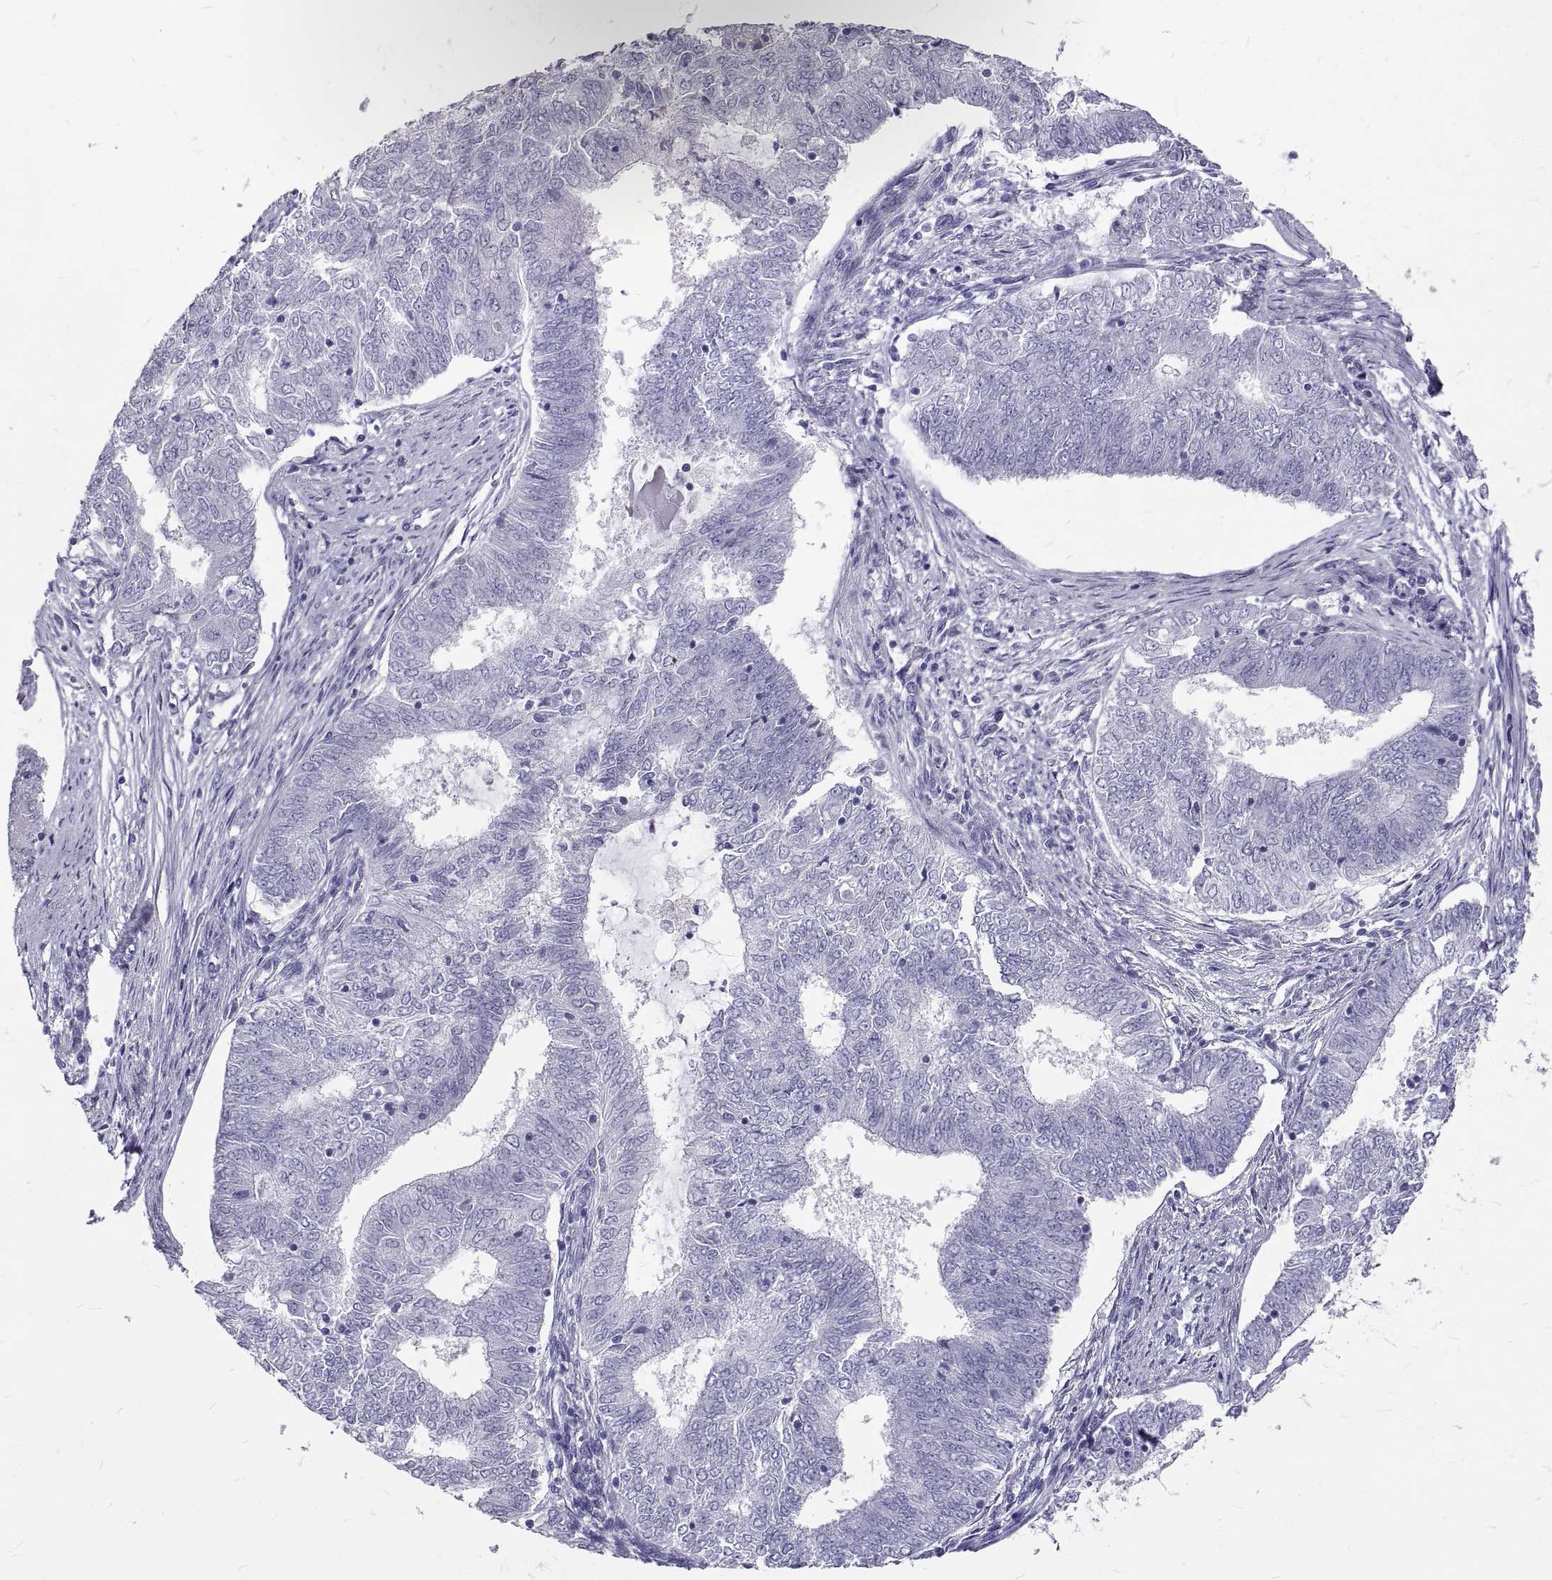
{"staining": {"intensity": "negative", "quantity": "none", "location": "none"}, "tissue": "endometrial cancer", "cell_type": "Tumor cells", "image_type": "cancer", "snomed": [{"axis": "morphology", "description": "Adenocarcinoma, NOS"}, {"axis": "topography", "description": "Endometrium"}], "caption": "Endometrial adenocarcinoma was stained to show a protein in brown. There is no significant staining in tumor cells. (Brightfield microscopy of DAB (3,3'-diaminobenzidine) immunohistochemistry (IHC) at high magnification).", "gene": "GNG12", "patient": {"sex": "female", "age": 62}}